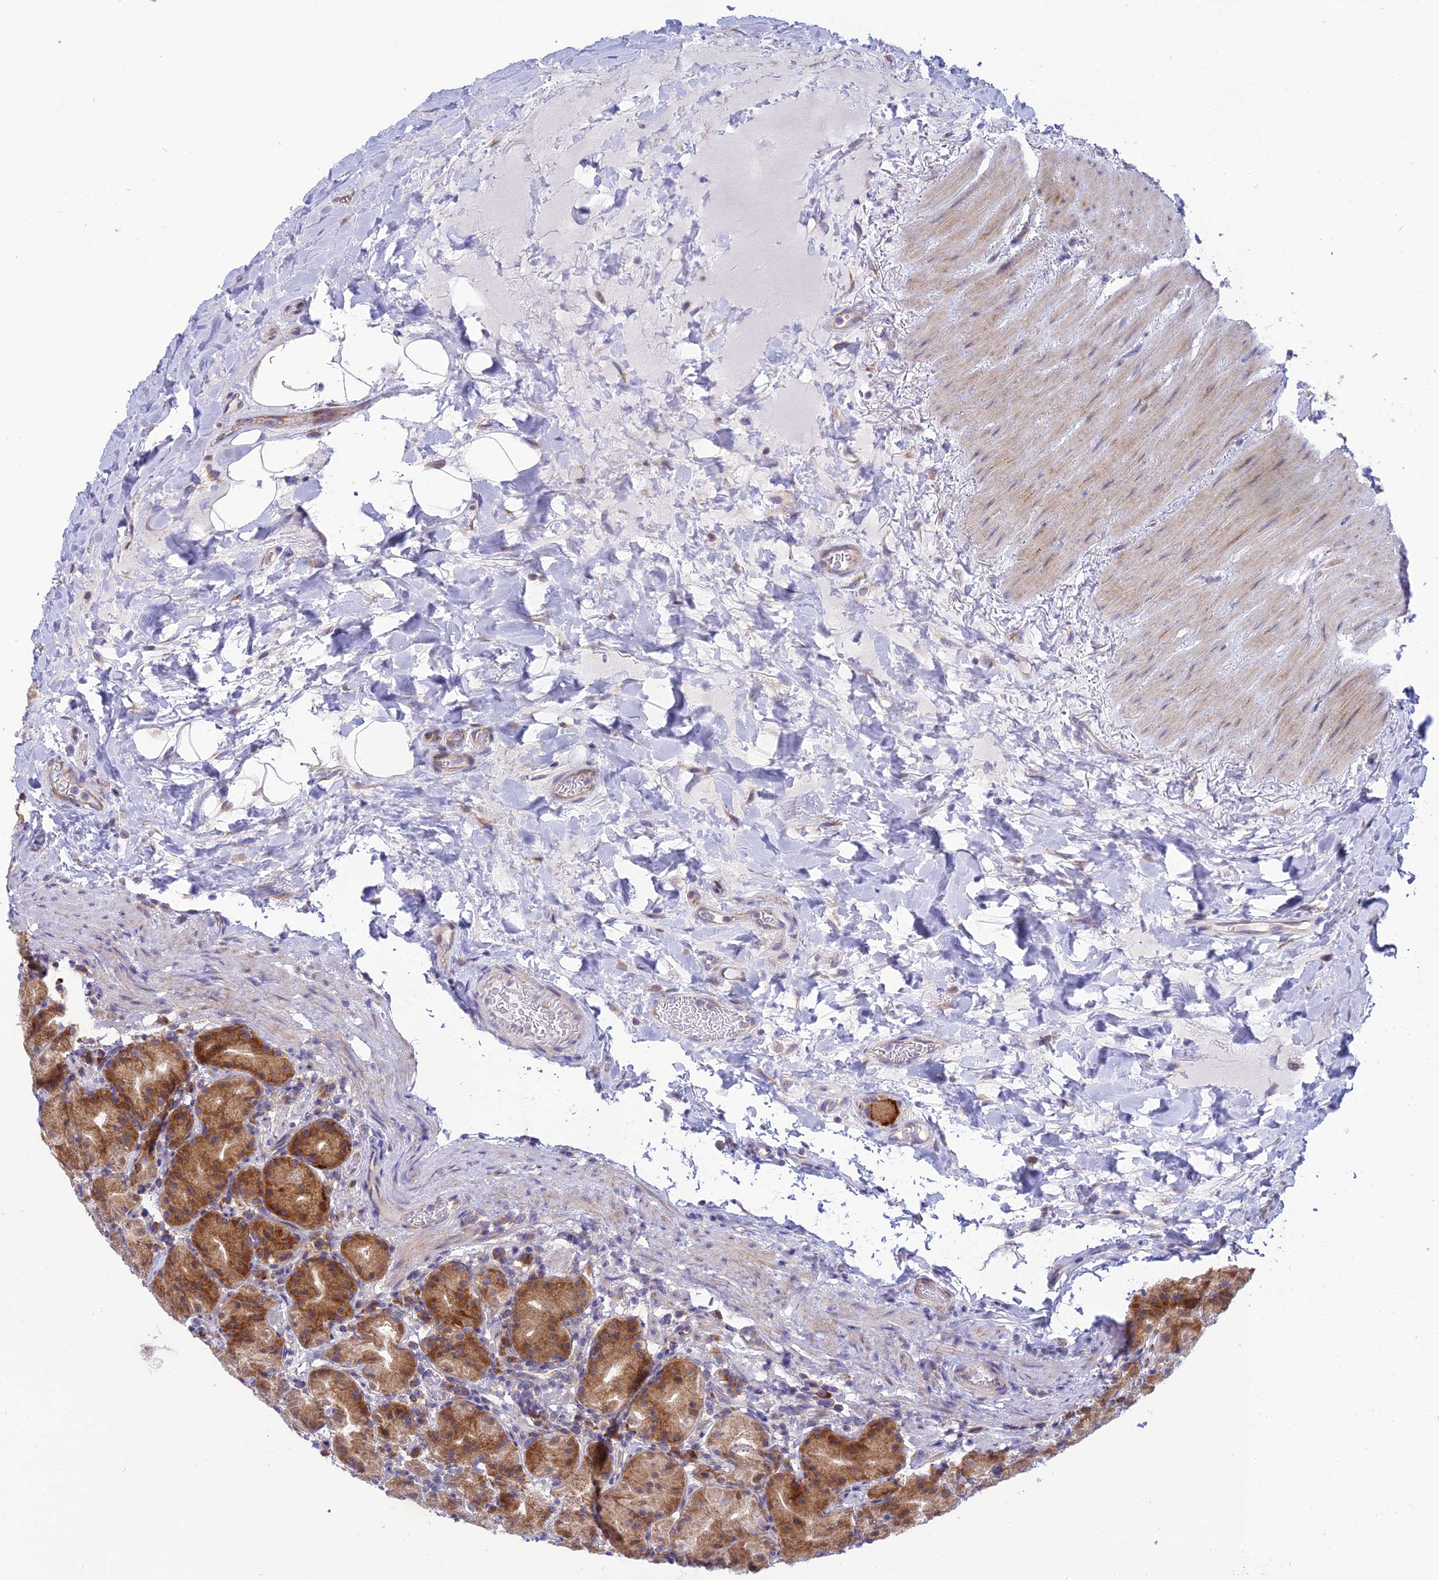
{"staining": {"intensity": "moderate", "quantity": ">75%", "location": "cytoplasmic/membranous"}, "tissue": "stomach", "cell_type": "Glandular cells", "image_type": "normal", "snomed": [{"axis": "morphology", "description": "Normal tissue, NOS"}, {"axis": "topography", "description": "Stomach"}], "caption": "Immunohistochemistry (IHC) of benign stomach reveals medium levels of moderate cytoplasmic/membranous expression in approximately >75% of glandular cells. (Stains: DAB (3,3'-diaminobenzidine) in brown, nuclei in blue, Microscopy: brightfield microscopy at high magnification).", "gene": "CLCN7", "patient": {"sex": "female", "age": 79}}